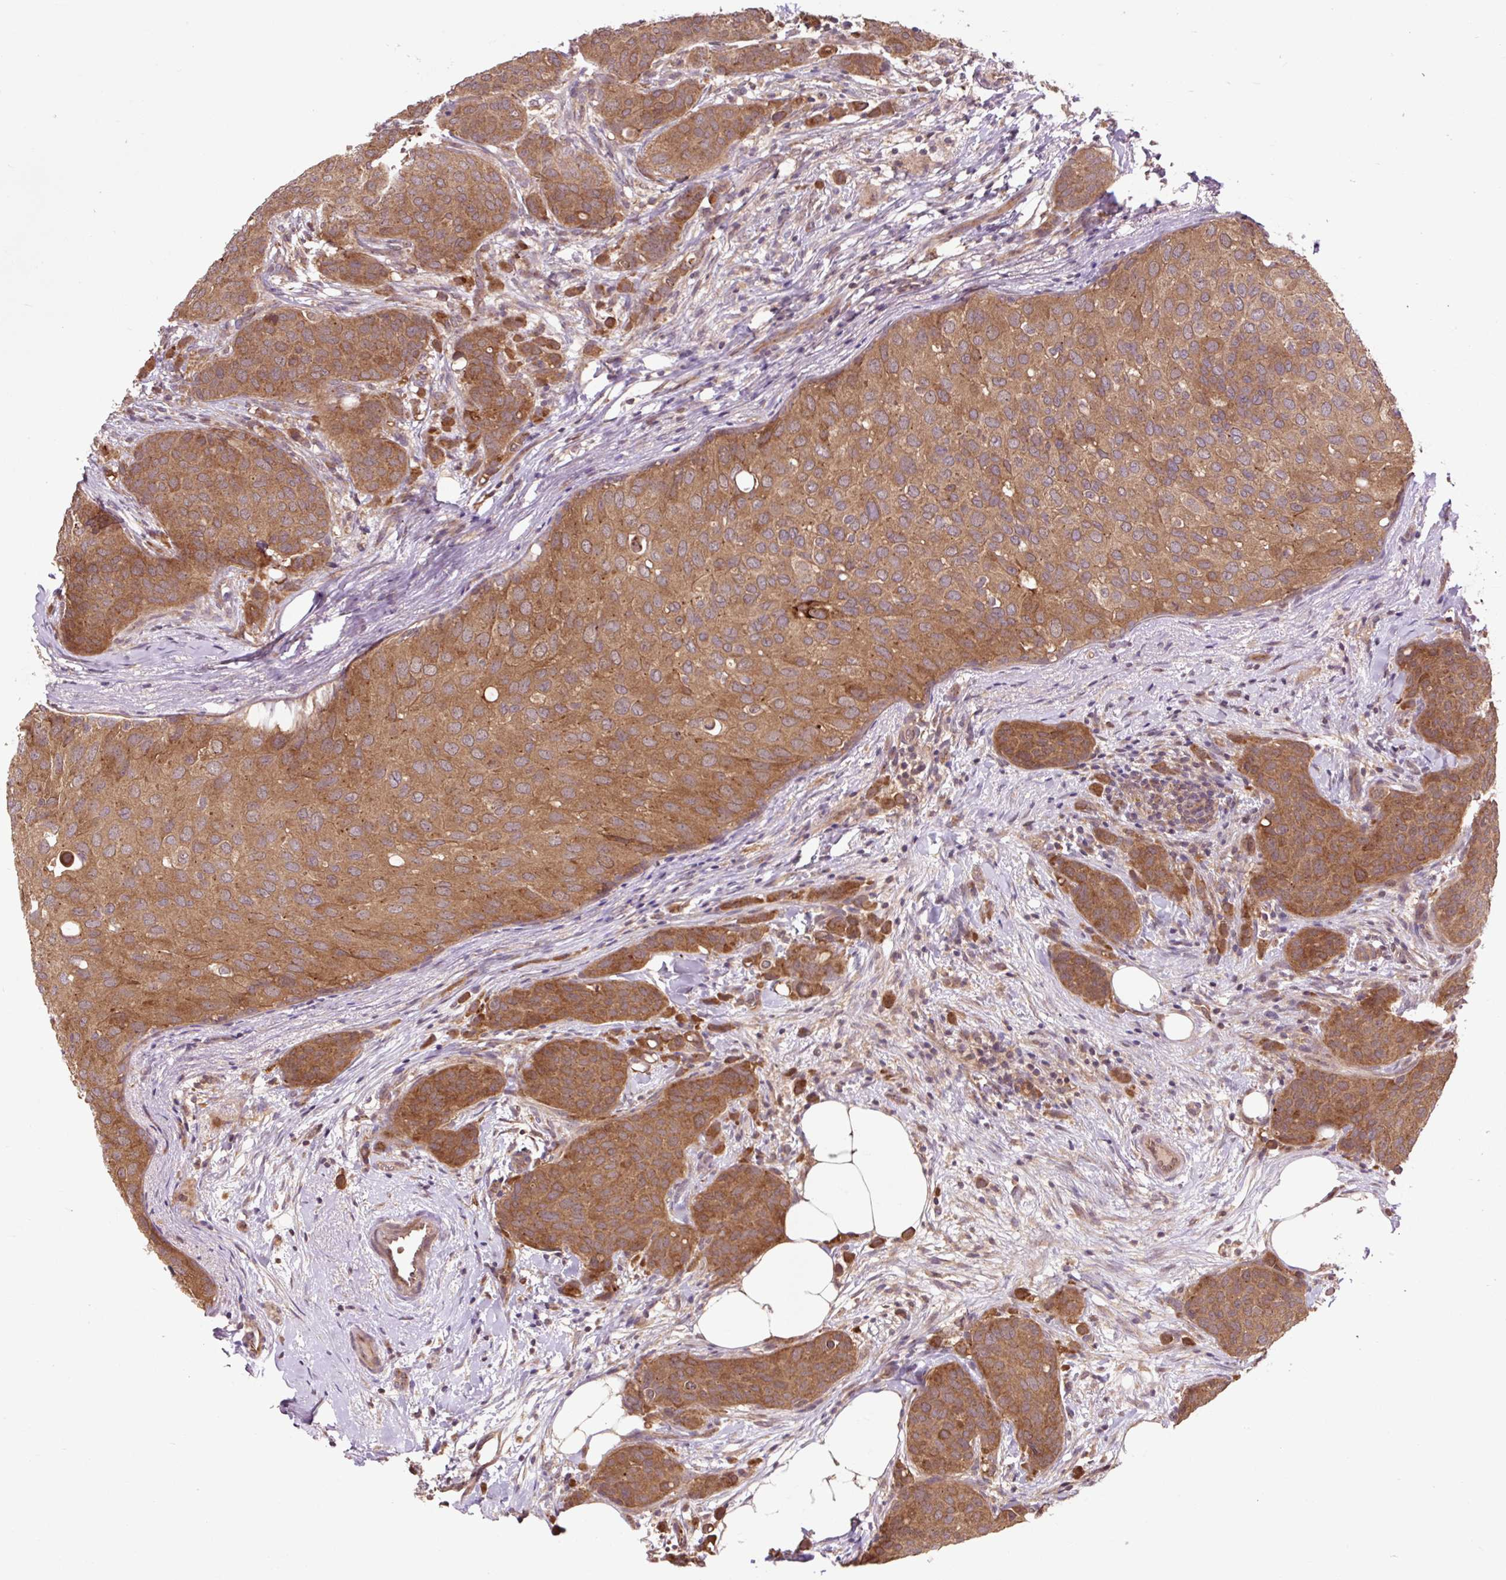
{"staining": {"intensity": "moderate", "quantity": ">75%", "location": "cytoplasmic/membranous"}, "tissue": "breast cancer", "cell_type": "Tumor cells", "image_type": "cancer", "snomed": [{"axis": "morphology", "description": "Duct carcinoma"}, {"axis": "topography", "description": "Breast"}], "caption": "The immunohistochemical stain labels moderate cytoplasmic/membranous staining in tumor cells of breast cancer (intraductal carcinoma) tissue. Immunohistochemistry (ihc) stains the protein of interest in brown and the nuclei are stained blue.", "gene": "MMS19", "patient": {"sex": "female", "age": 47}}